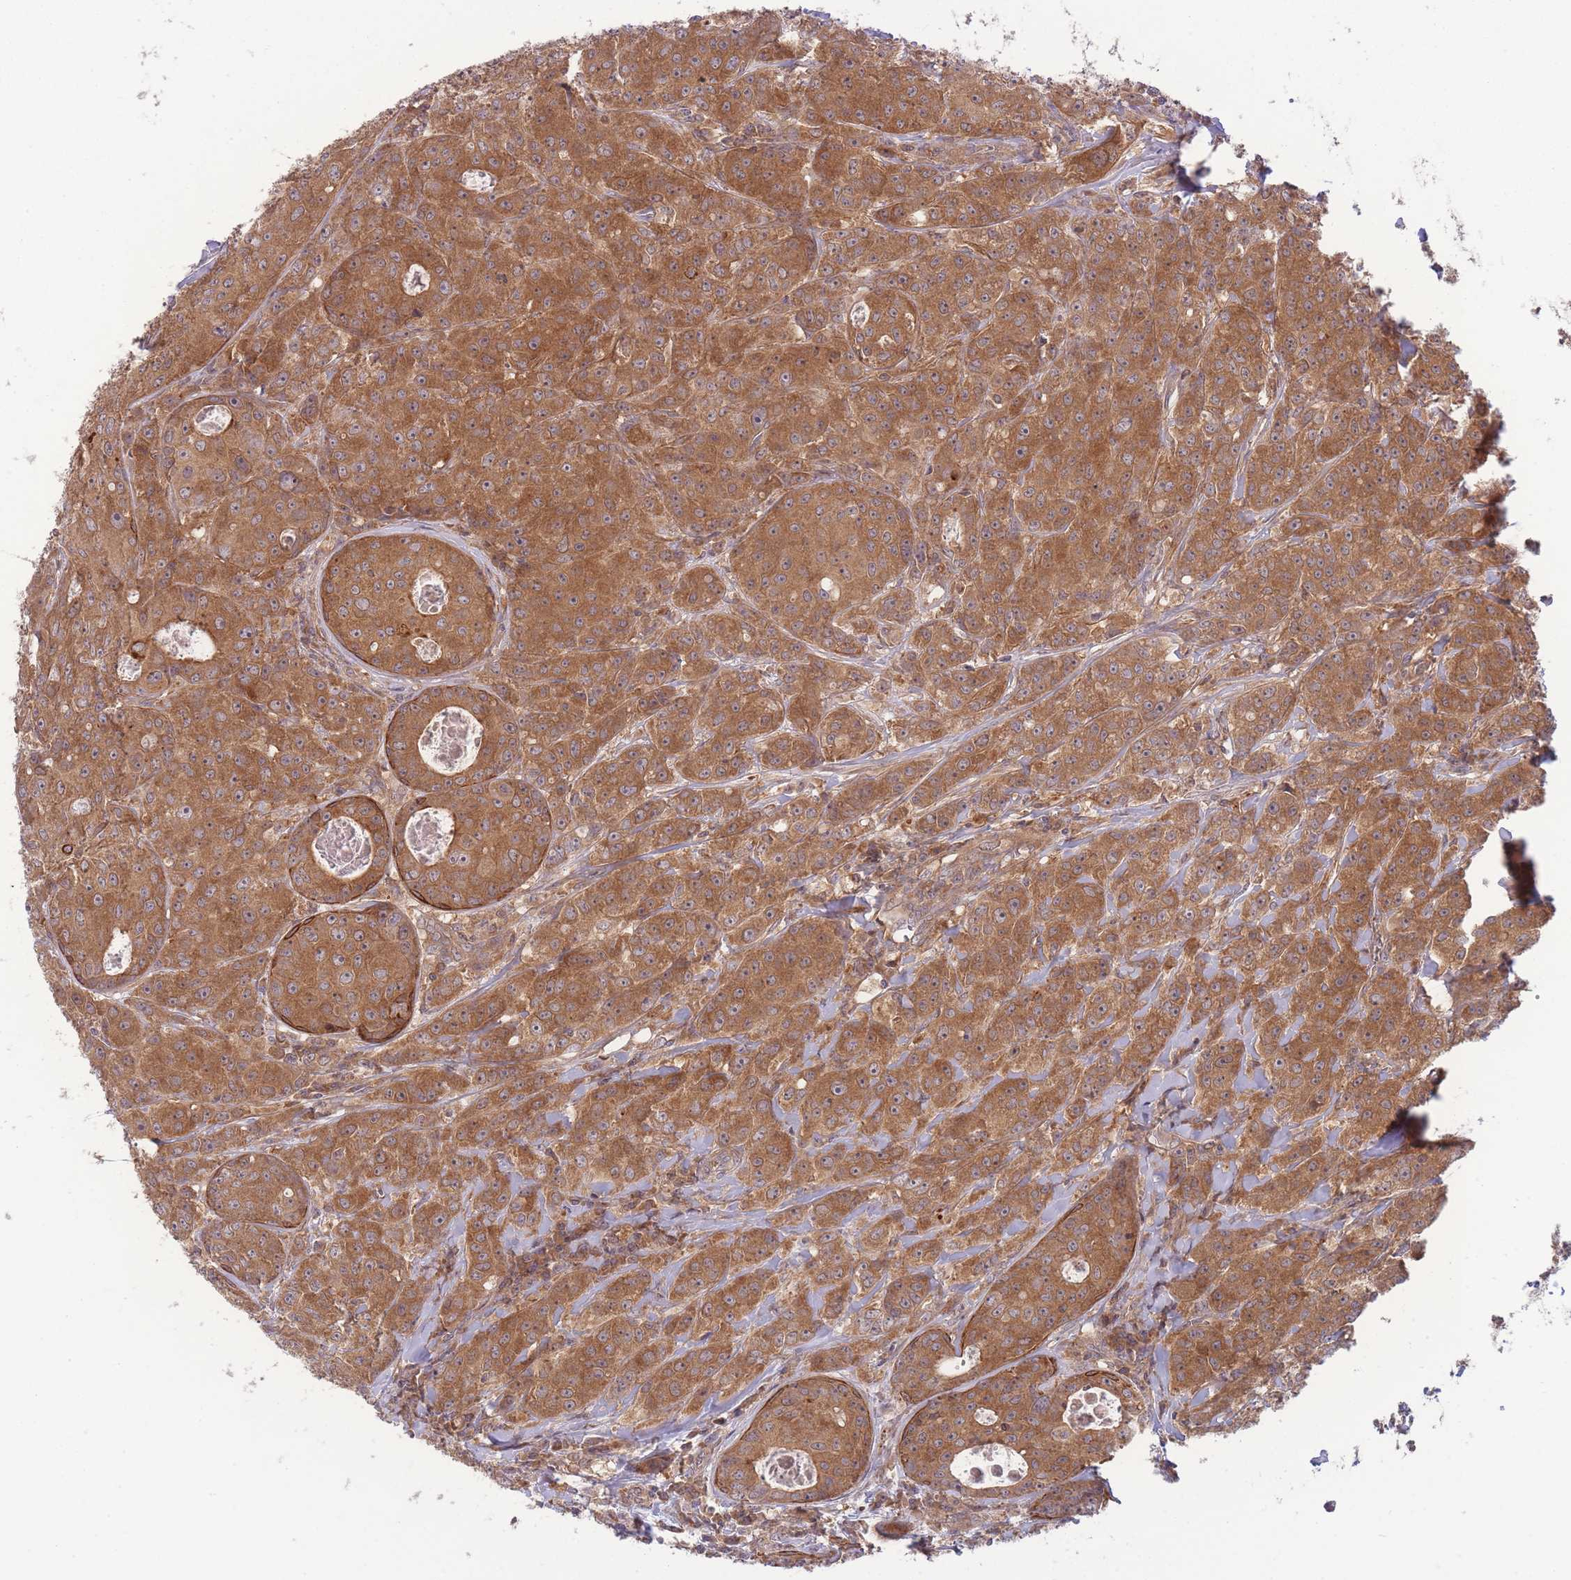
{"staining": {"intensity": "moderate", "quantity": ">75%", "location": "cytoplasmic/membranous"}, "tissue": "breast cancer", "cell_type": "Tumor cells", "image_type": "cancer", "snomed": [{"axis": "morphology", "description": "Duct carcinoma"}, {"axis": "topography", "description": "Breast"}], "caption": "Breast cancer (intraductal carcinoma) stained with a brown dye demonstrates moderate cytoplasmic/membranous positive positivity in approximately >75% of tumor cells.", "gene": "PFDN6", "patient": {"sex": "female", "age": 43}}